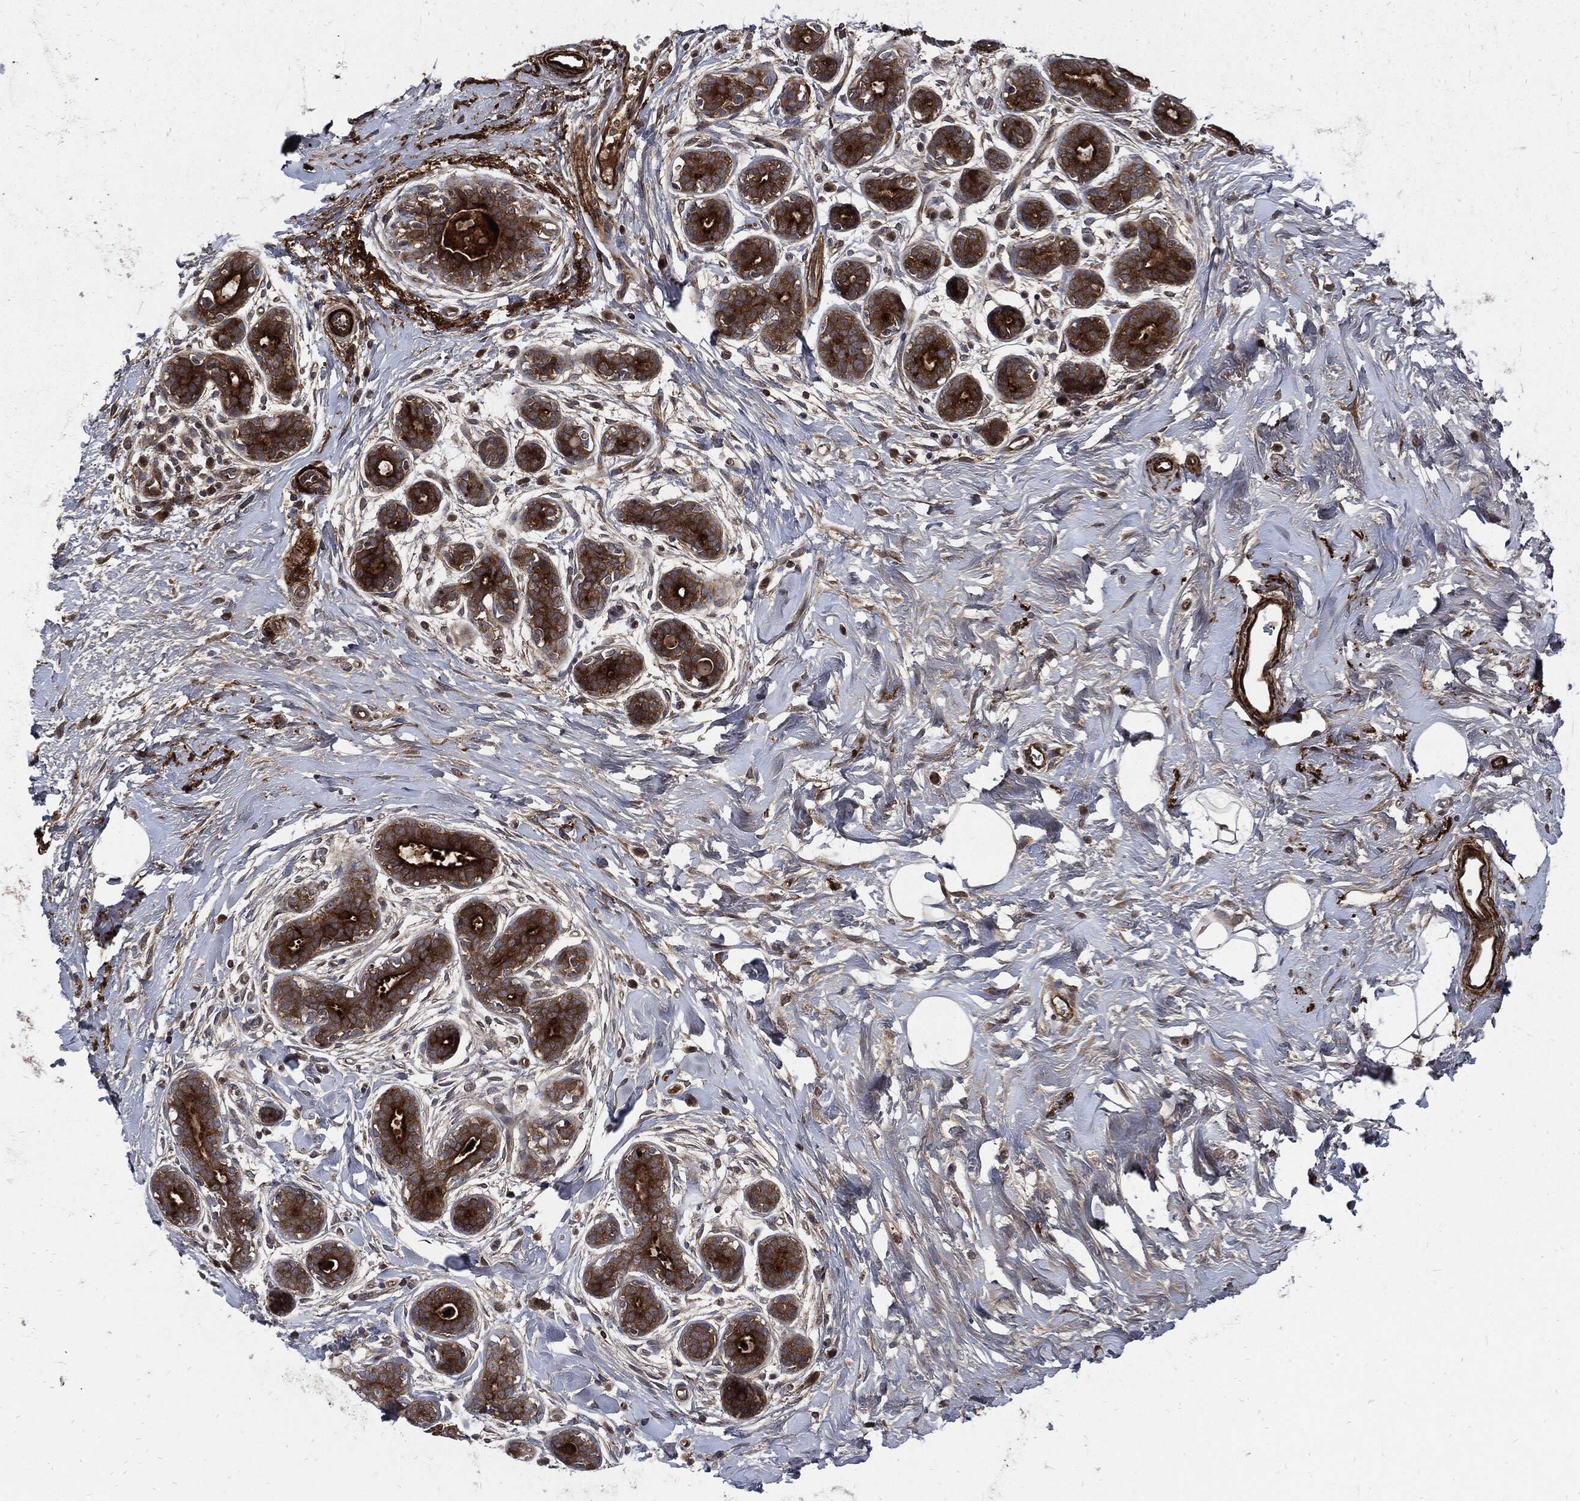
{"staining": {"intensity": "negative", "quantity": "none", "location": "none"}, "tissue": "breast", "cell_type": "Adipocytes", "image_type": "normal", "snomed": [{"axis": "morphology", "description": "Normal tissue, NOS"}, {"axis": "topography", "description": "Breast"}], "caption": "Adipocytes show no significant staining in benign breast. (Immunohistochemistry, brightfield microscopy, high magnification).", "gene": "CLU", "patient": {"sex": "female", "age": 43}}